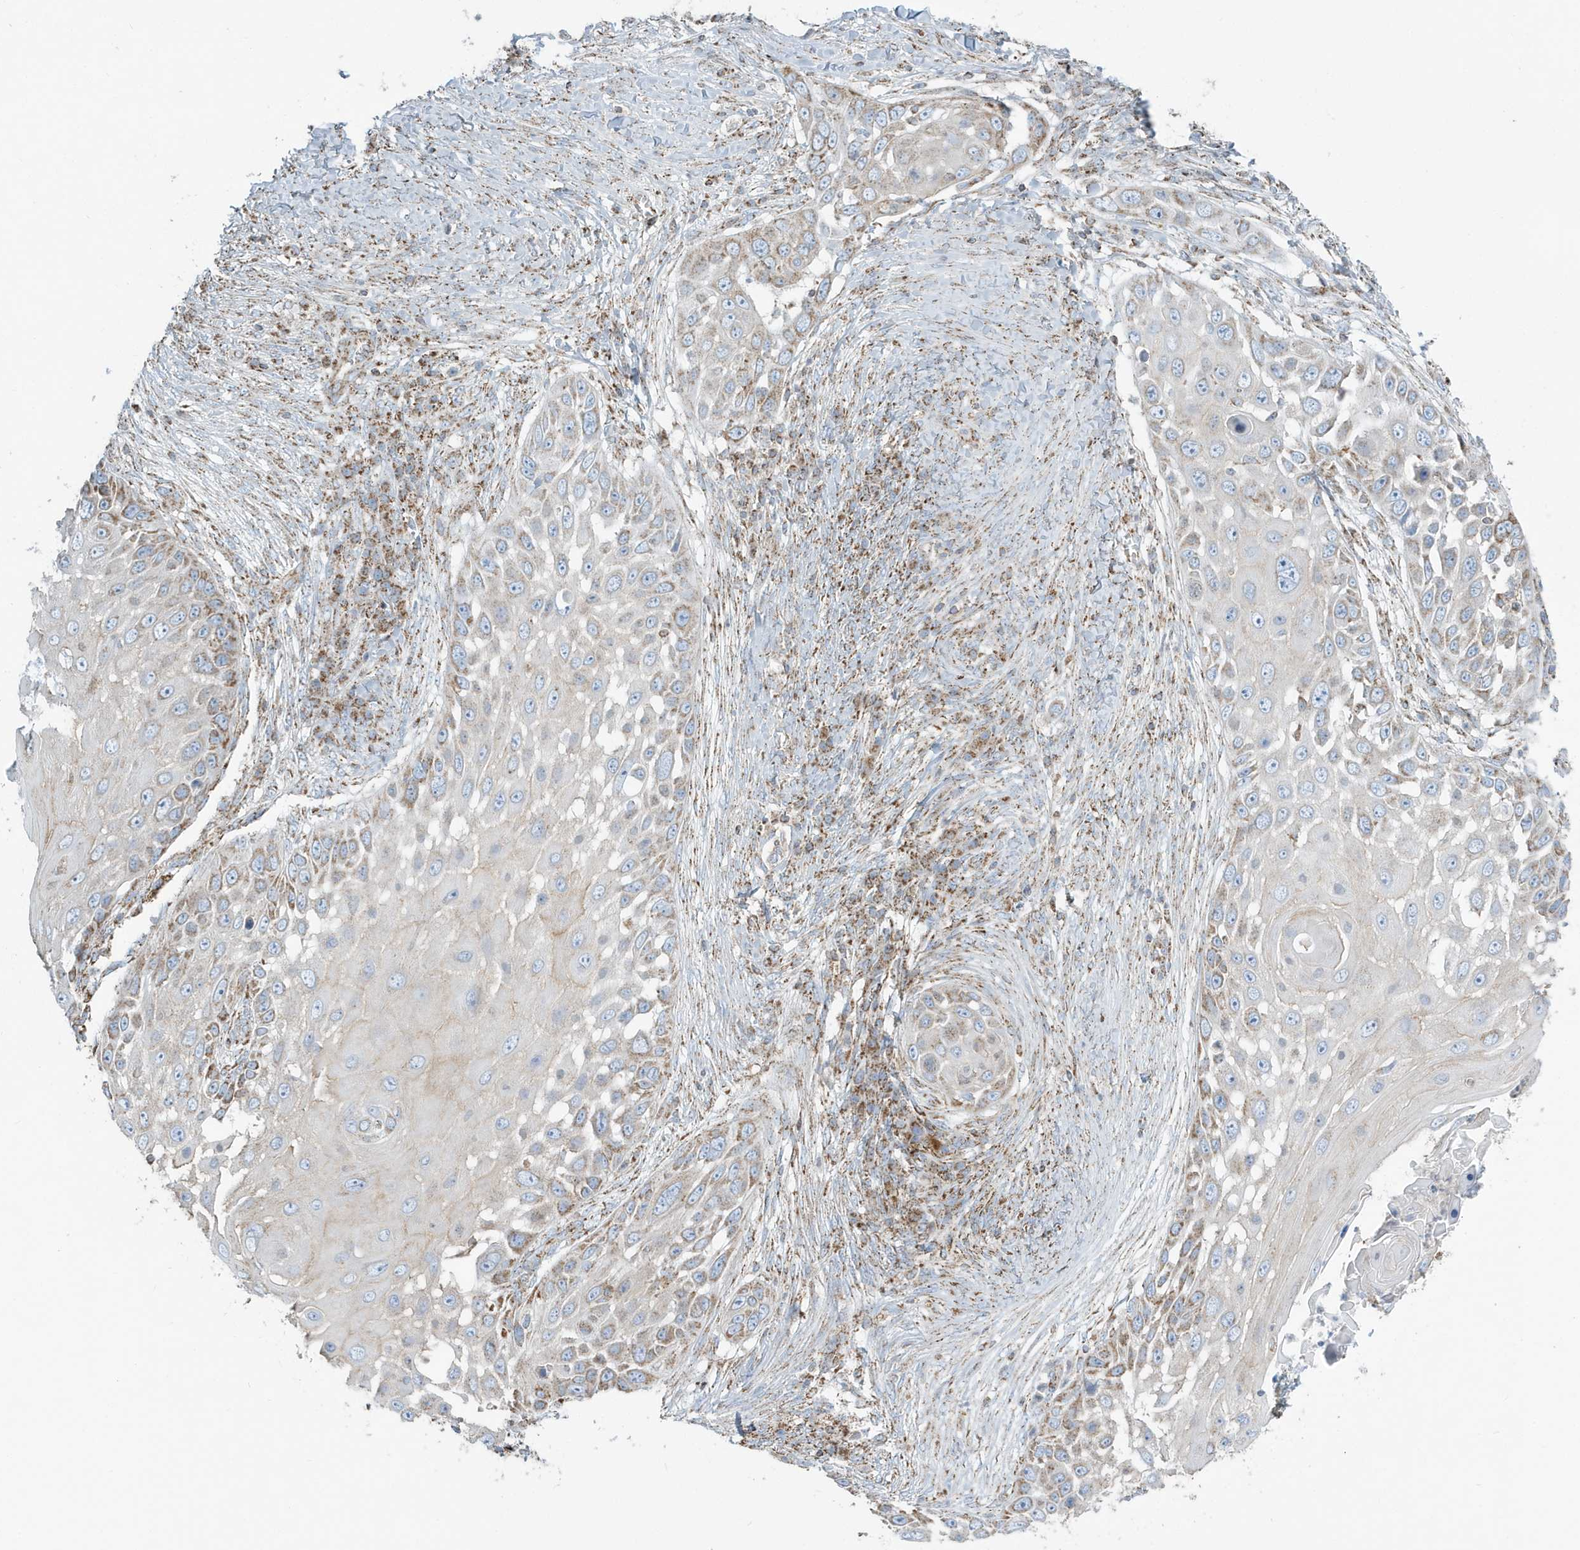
{"staining": {"intensity": "moderate", "quantity": "25%-75%", "location": "cytoplasmic/membranous"}, "tissue": "skin cancer", "cell_type": "Tumor cells", "image_type": "cancer", "snomed": [{"axis": "morphology", "description": "Squamous cell carcinoma, NOS"}, {"axis": "topography", "description": "Skin"}], "caption": "Tumor cells show moderate cytoplasmic/membranous staining in about 25%-75% of cells in skin squamous cell carcinoma.", "gene": "RAB11FIP3", "patient": {"sex": "female", "age": 44}}